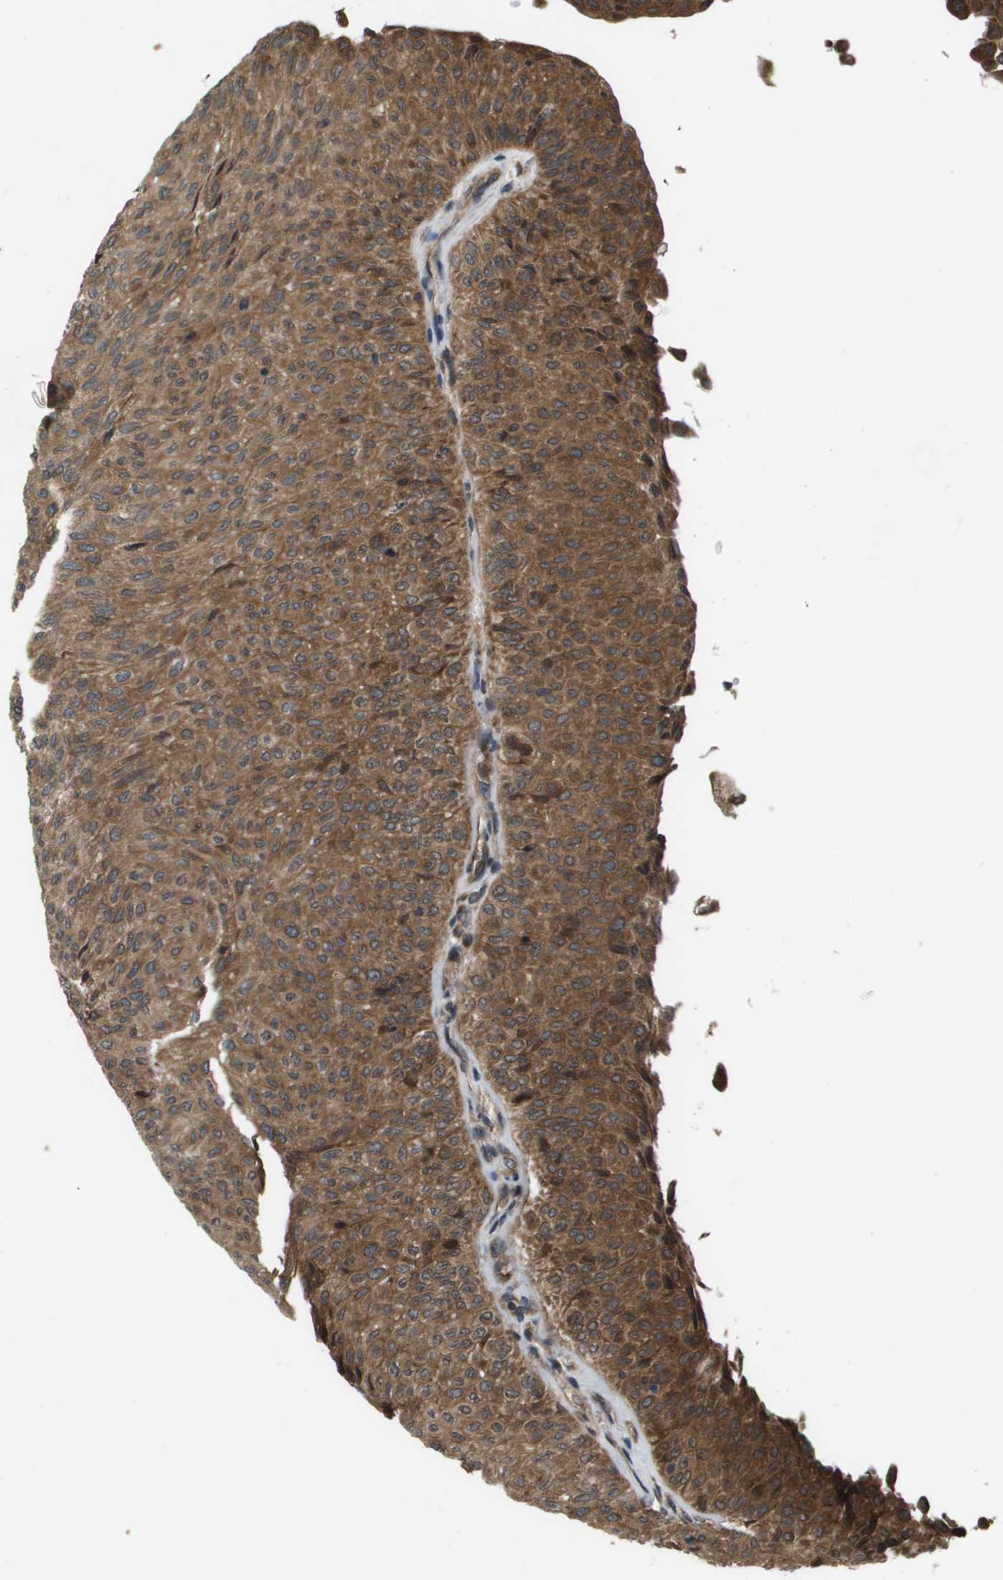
{"staining": {"intensity": "moderate", "quantity": ">75%", "location": "cytoplasmic/membranous"}, "tissue": "urothelial cancer", "cell_type": "Tumor cells", "image_type": "cancer", "snomed": [{"axis": "morphology", "description": "Urothelial carcinoma, Low grade"}, {"axis": "topography", "description": "Urinary bladder"}], "caption": "Immunohistochemical staining of human urothelial carcinoma (low-grade) demonstrates medium levels of moderate cytoplasmic/membranous protein positivity in approximately >75% of tumor cells.", "gene": "SPTLC1", "patient": {"sex": "male", "age": 78}}